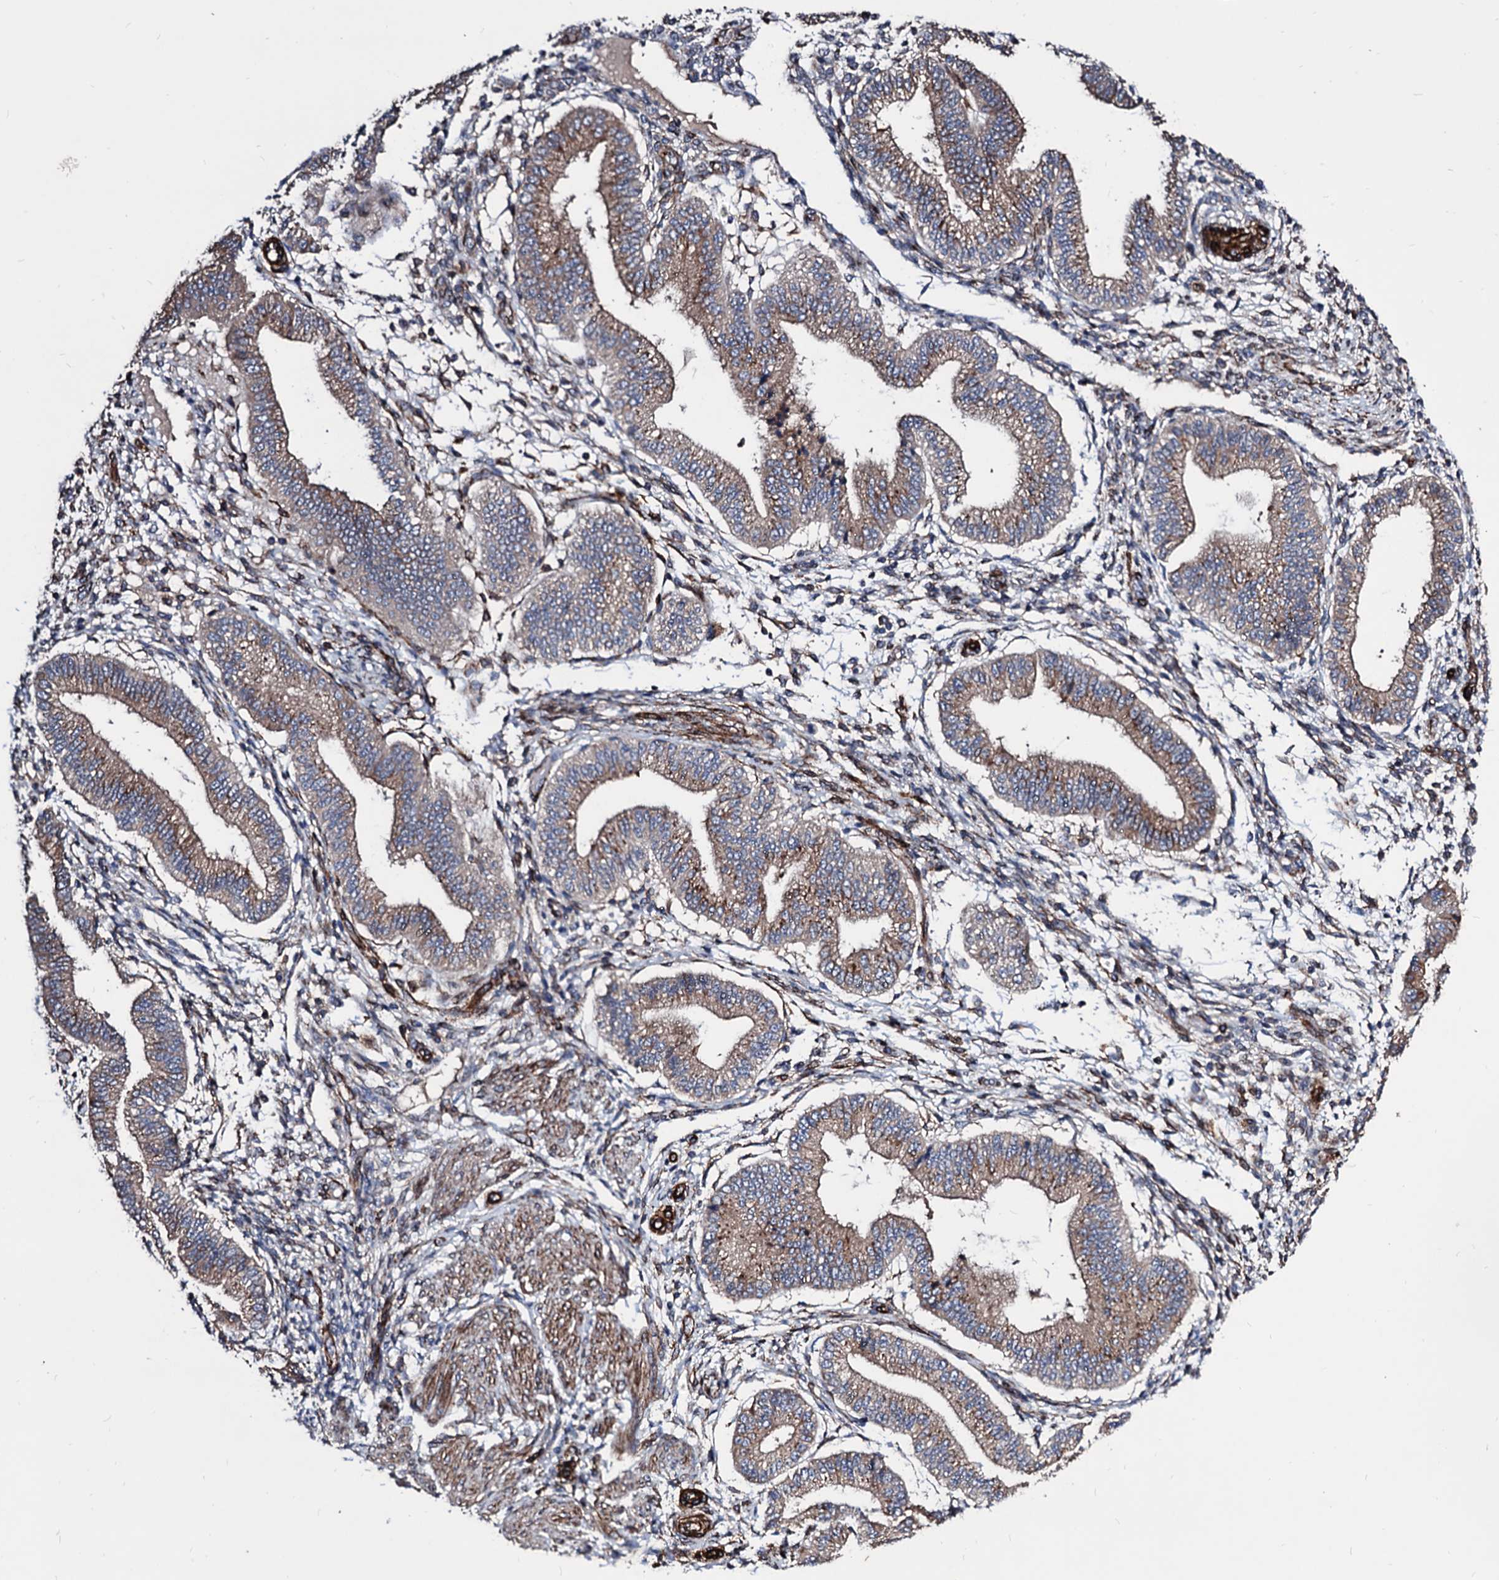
{"staining": {"intensity": "weak", "quantity": ">75%", "location": "cytoplasmic/membranous"}, "tissue": "endometrium", "cell_type": "Cells in endometrial stroma", "image_type": "normal", "snomed": [{"axis": "morphology", "description": "Normal tissue, NOS"}, {"axis": "topography", "description": "Endometrium"}], "caption": "Protein expression analysis of benign human endometrium reveals weak cytoplasmic/membranous expression in approximately >75% of cells in endometrial stroma. (DAB (3,3'-diaminobenzidine) IHC with brightfield microscopy, high magnification).", "gene": "WDR11", "patient": {"sex": "female", "age": 39}}